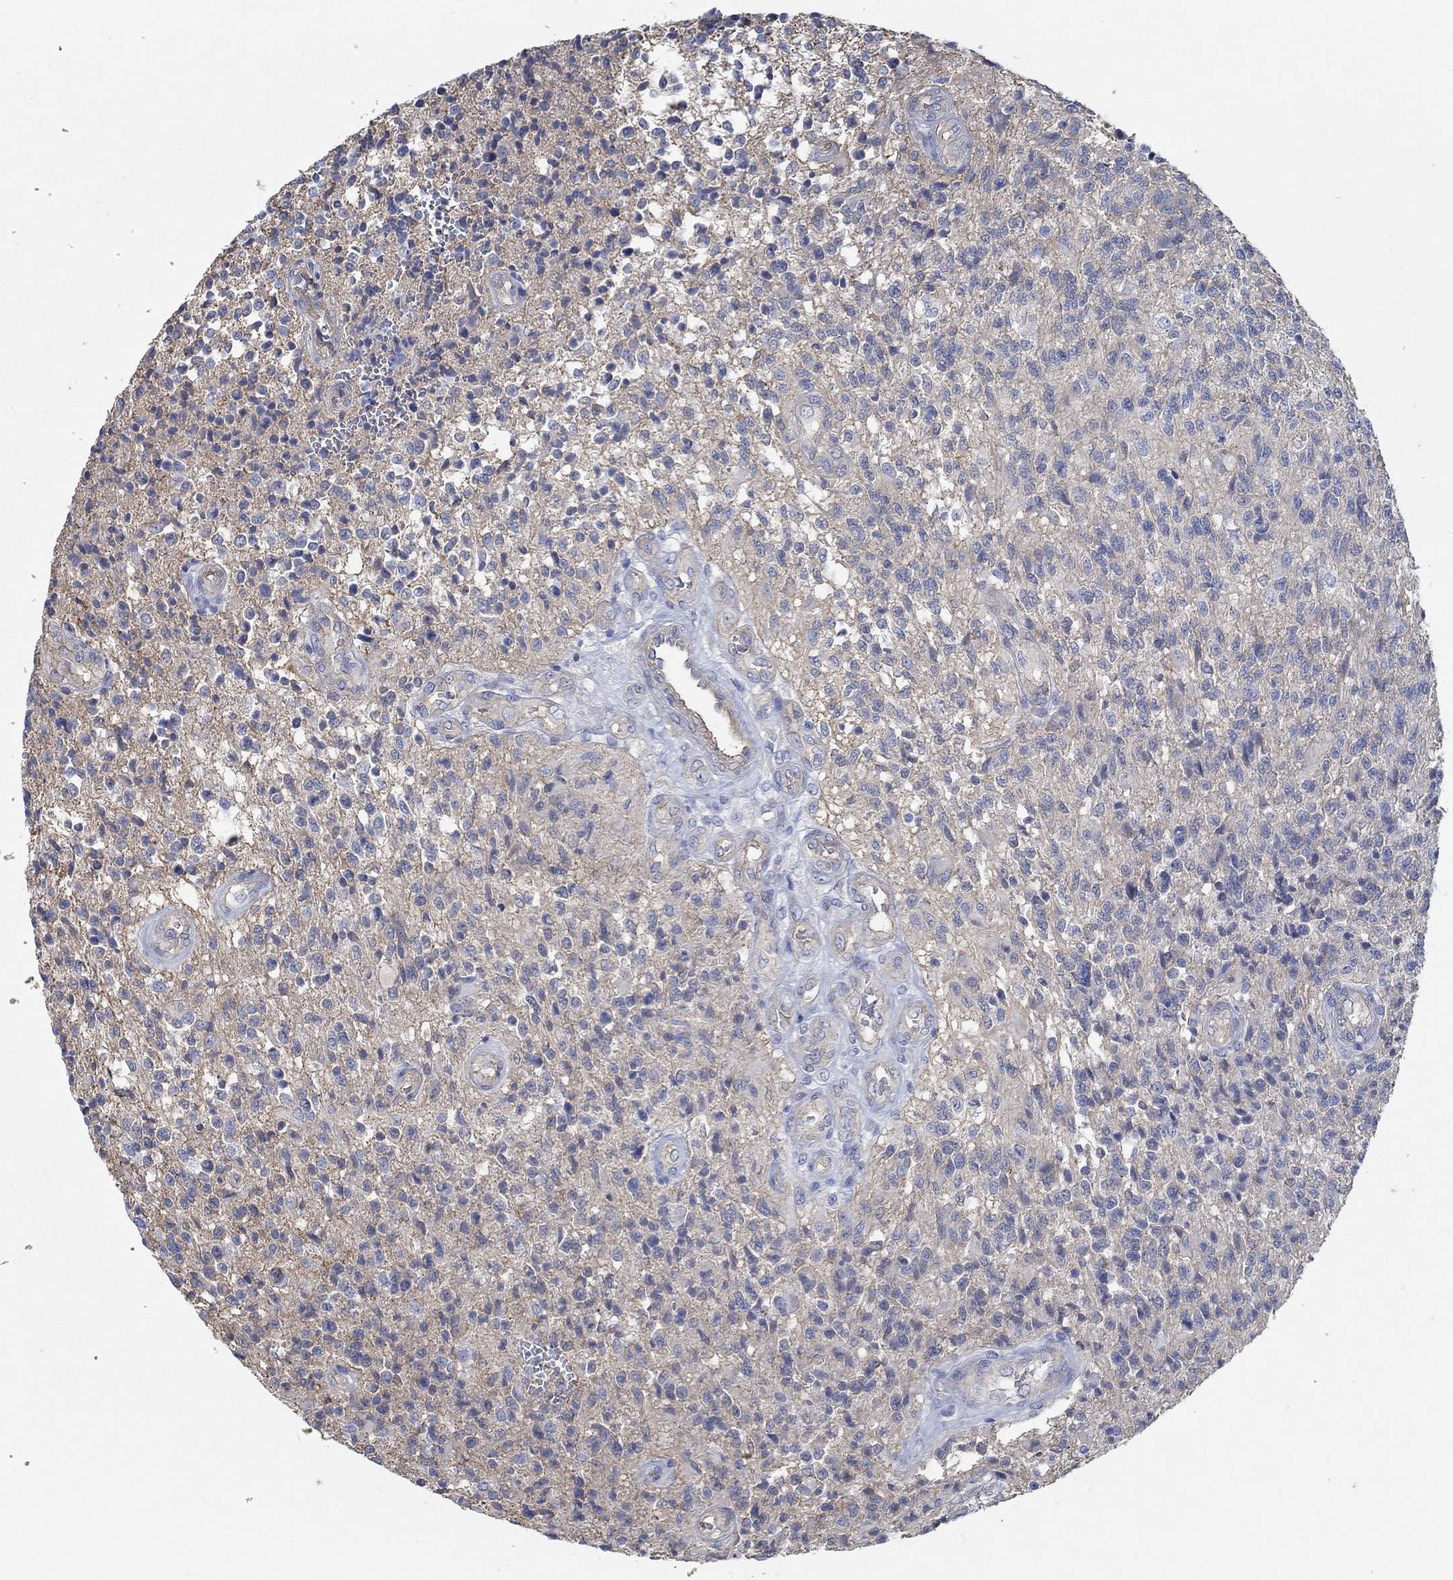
{"staining": {"intensity": "negative", "quantity": "none", "location": "none"}, "tissue": "glioma", "cell_type": "Tumor cells", "image_type": "cancer", "snomed": [{"axis": "morphology", "description": "Glioma, malignant, High grade"}, {"axis": "topography", "description": "Brain"}], "caption": "High power microscopy photomicrograph of an immunohistochemistry image of glioma, revealing no significant staining in tumor cells. (Brightfield microscopy of DAB immunohistochemistry at high magnification).", "gene": "TMEM198", "patient": {"sex": "male", "age": 56}}